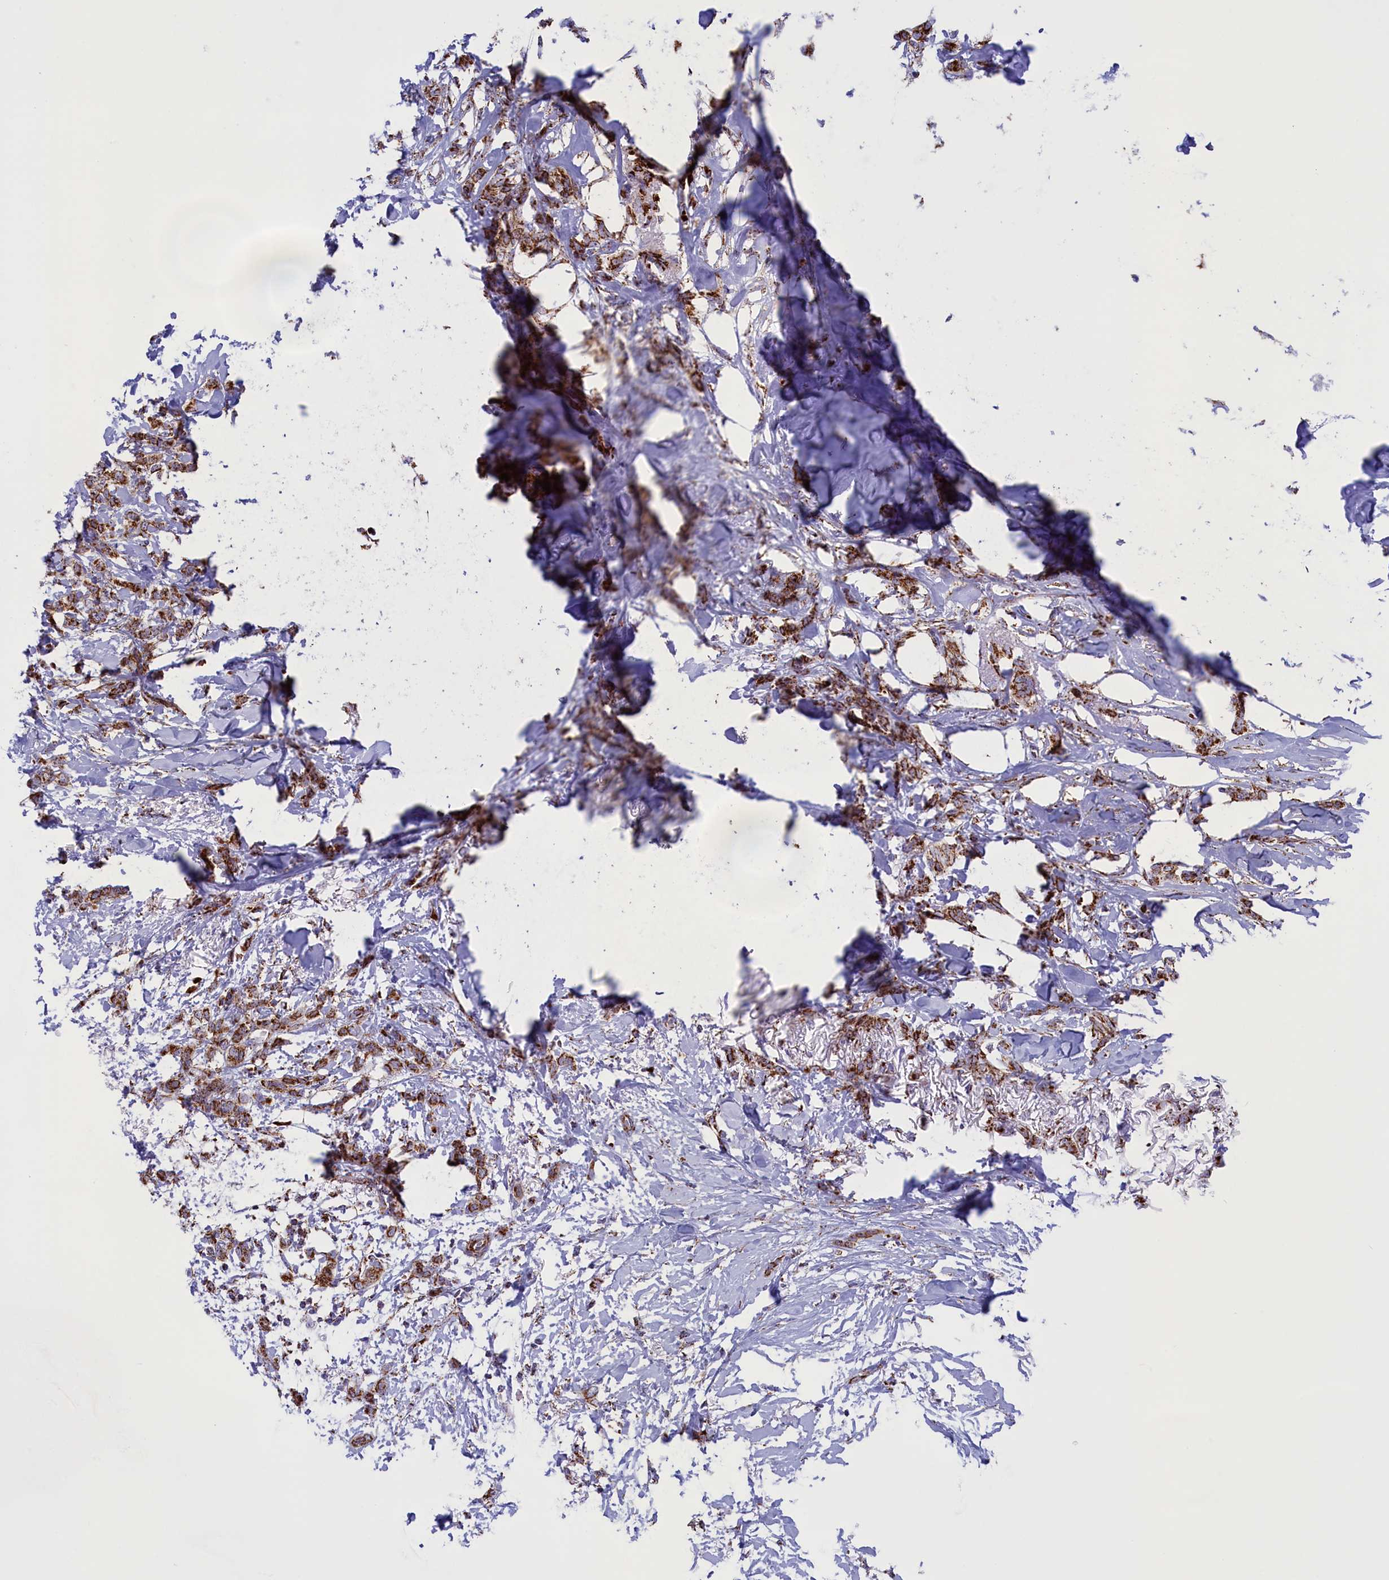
{"staining": {"intensity": "strong", "quantity": ">75%", "location": "cytoplasmic/membranous"}, "tissue": "breast cancer", "cell_type": "Tumor cells", "image_type": "cancer", "snomed": [{"axis": "morphology", "description": "Duct carcinoma"}, {"axis": "topography", "description": "Breast"}], "caption": "A histopathology image of breast cancer (invasive ductal carcinoma) stained for a protein displays strong cytoplasmic/membranous brown staining in tumor cells. (DAB (3,3'-diaminobenzidine) IHC with brightfield microscopy, high magnification).", "gene": "ISOC2", "patient": {"sex": "female", "age": 72}}